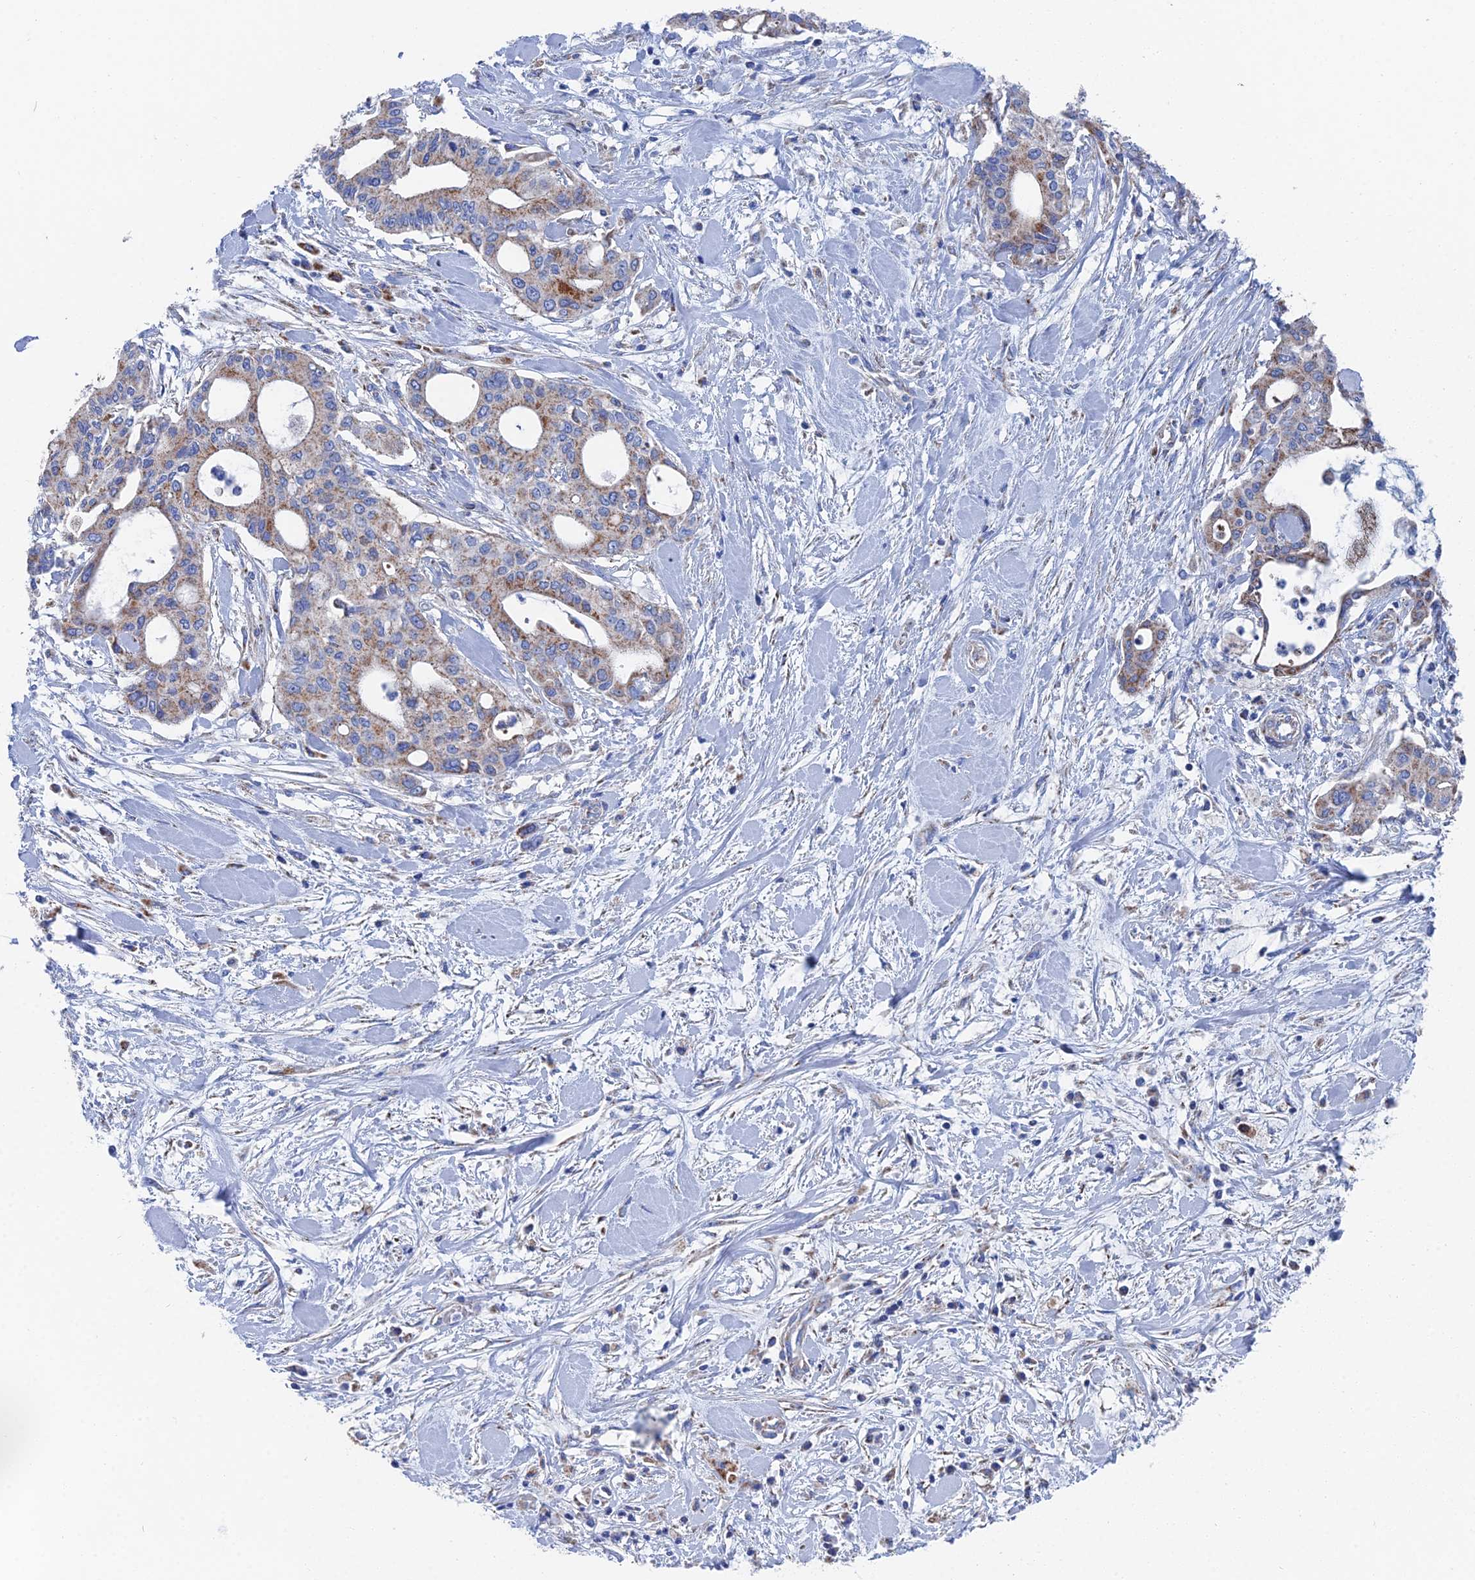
{"staining": {"intensity": "moderate", "quantity": "25%-75%", "location": "cytoplasmic/membranous"}, "tissue": "pancreatic cancer", "cell_type": "Tumor cells", "image_type": "cancer", "snomed": [{"axis": "morphology", "description": "Adenocarcinoma, NOS"}, {"axis": "topography", "description": "Pancreas"}], "caption": "Protein analysis of adenocarcinoma (pancreatic) tissue exhibits moderate cytoplasmic/membranous expression in approximately 25%-75% of tumor cells. (Stains: DAB in brown, nuclei in blue, Microscopy: brightfield microscopy at high magnification).", "gene": "IFT80", "patient": {"sex": "male", "age": 46}}